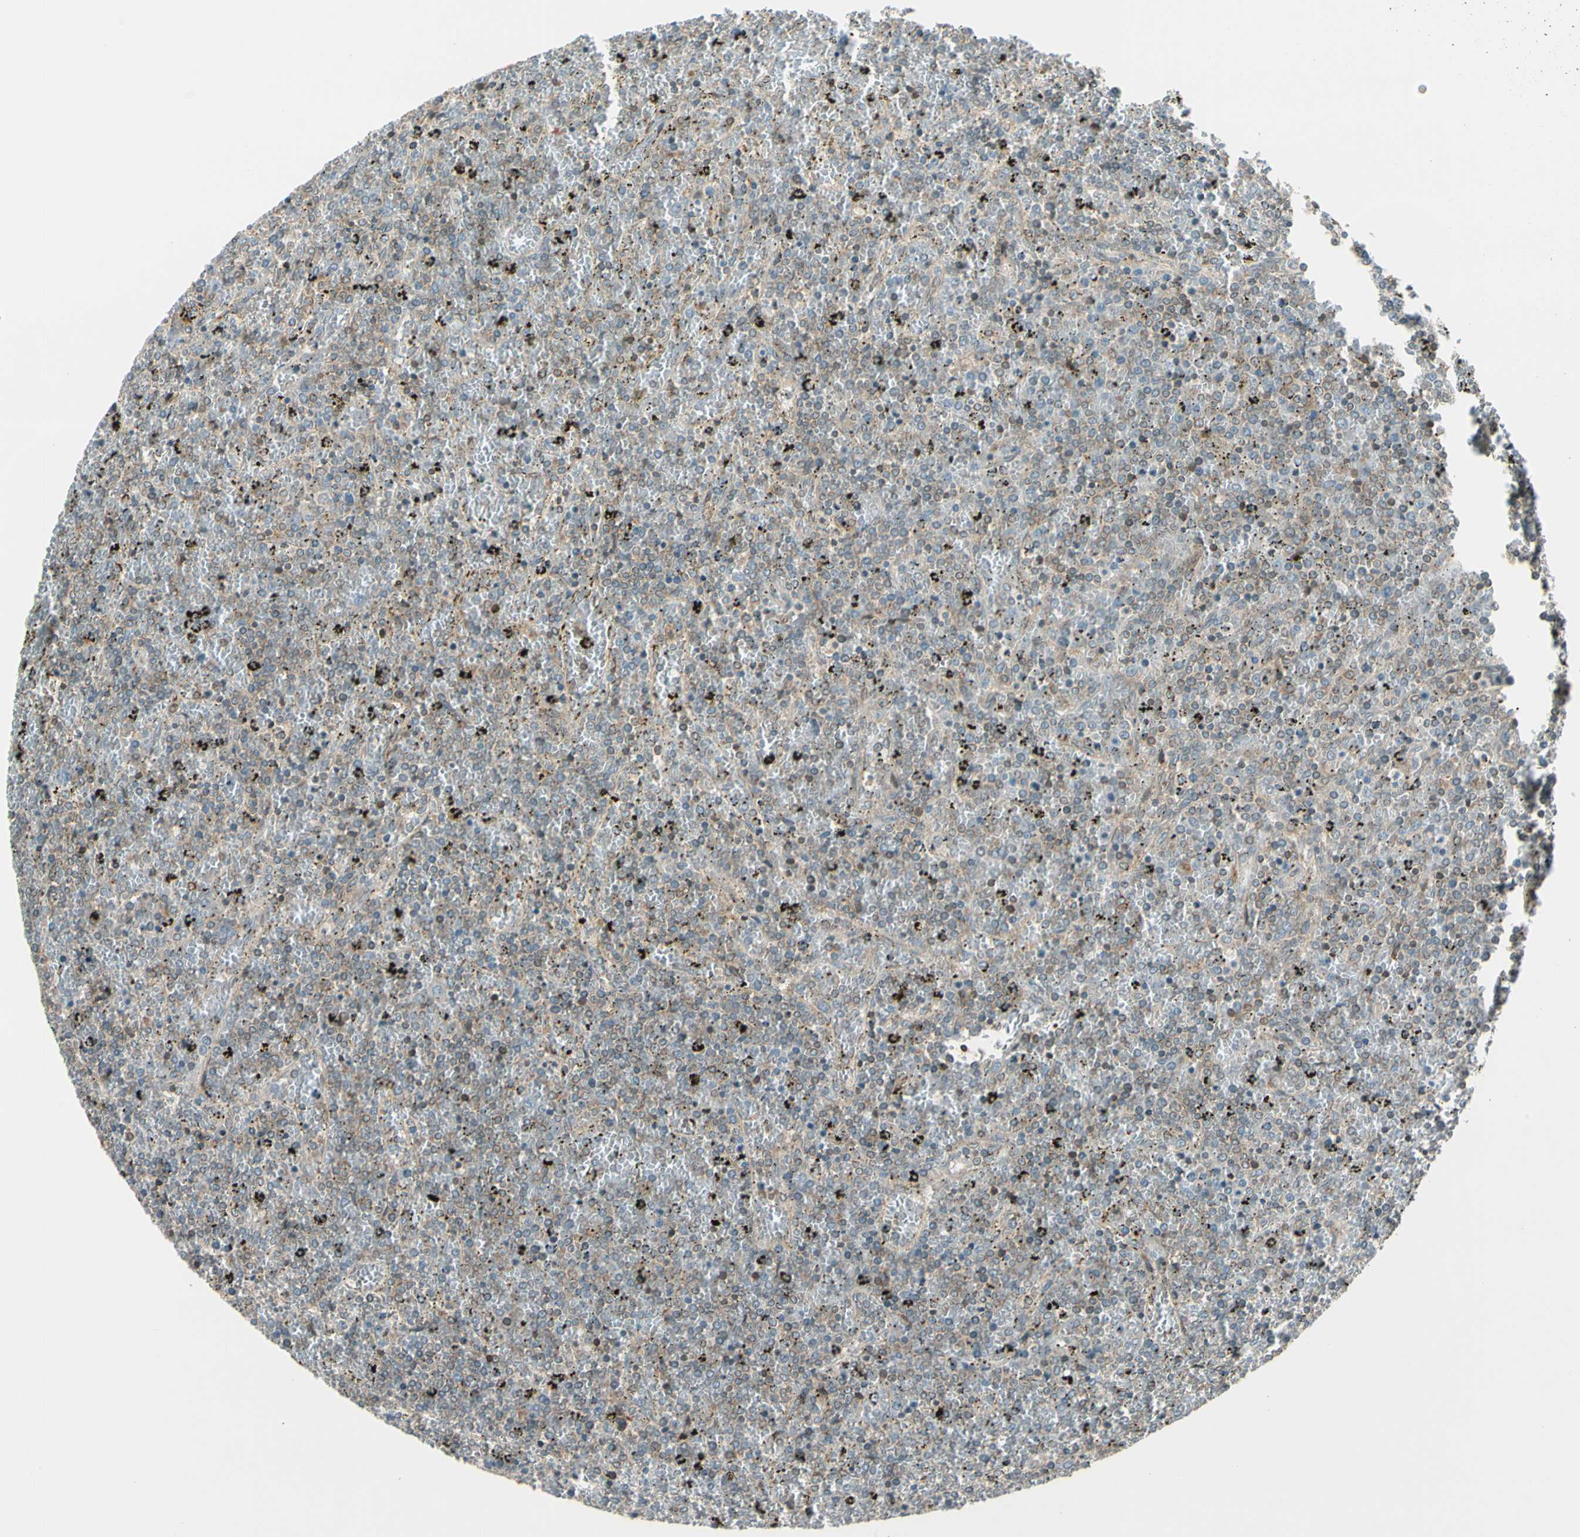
{"staining": {"intensity": "weak", "quantity": "<25%", "location": "cytoplasmic/membranous"}, "tissue": "lymphoma", "cell_type": "Tumor cells", "image_type": "cancer", "snomed": [{"axis": "morphology", "description": "Malignant lymphoma, non-Hodgkin's type, Low grade"}, {"axis": "topography", "description": "Spleen"}], "caption": "Image shows no protein positivity in tumor cells of malignant lymphoma, non-Hodgkin's type (low-grade) tissue.", "gene": "TRIO", "patient": {"sex": "female", "age": 77}}